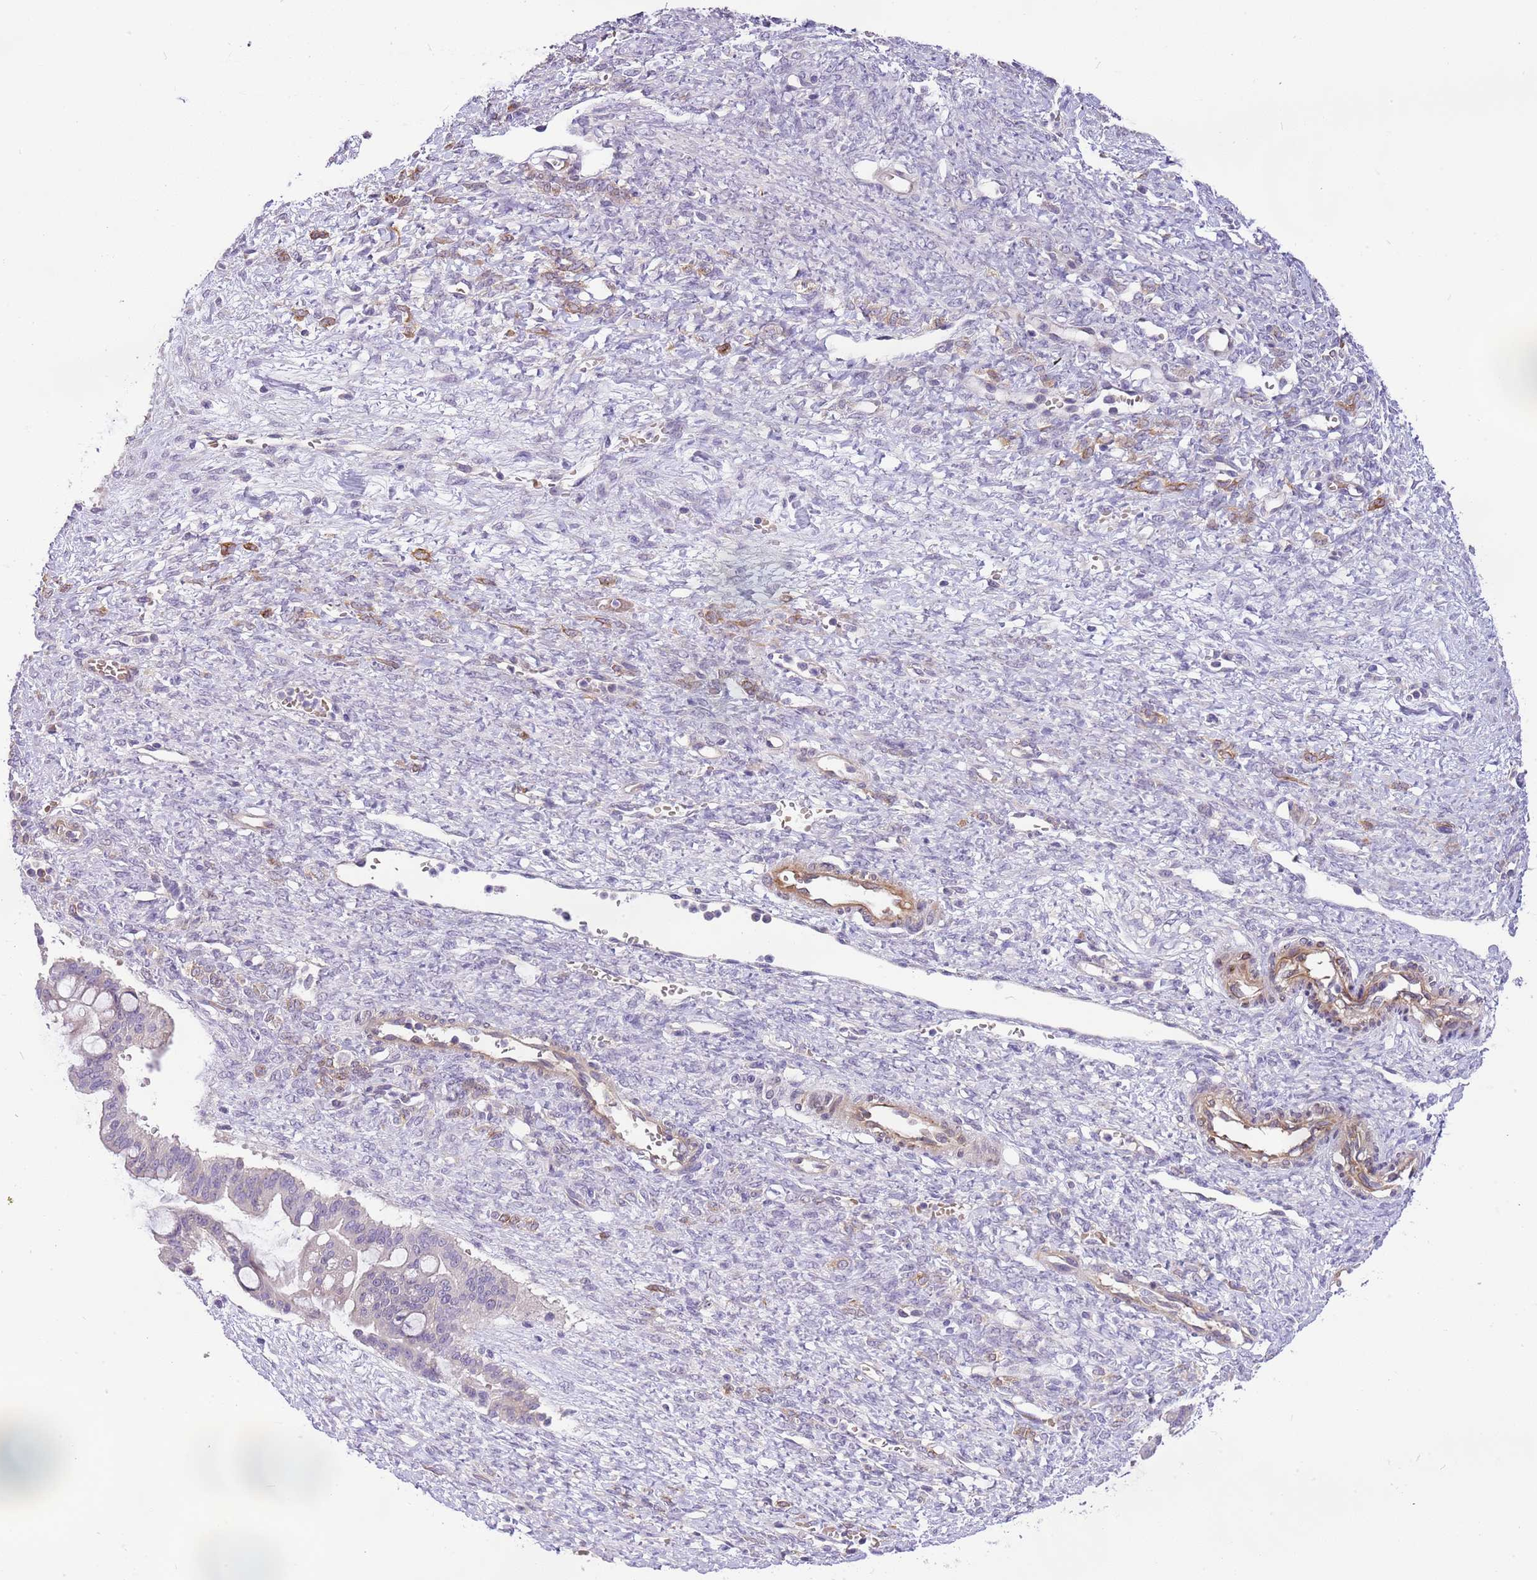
{"staining": {"intensity": "negative", "quantity": "none", "location": "none"}, "tissue": "ovarian cancer", "cell_type": "Tumor cells", "image_type": "cancer", "snomed": [{"axis": "morphology", "description": "Cystadenocarcinoma, mucinous, NOS"}, {"axis": "topography", "description": "Ovary"}], "caption": "An immunohistochemistry (IHC) image of ovarian cancer (mucinous cystadenocarcinoma) is shown. There is no staining in tumor cells of ovarian cancer (mucinous cystadenocarcinoma).", "gene": "RFK", "patient": {"sex": "female", "age": 73}}